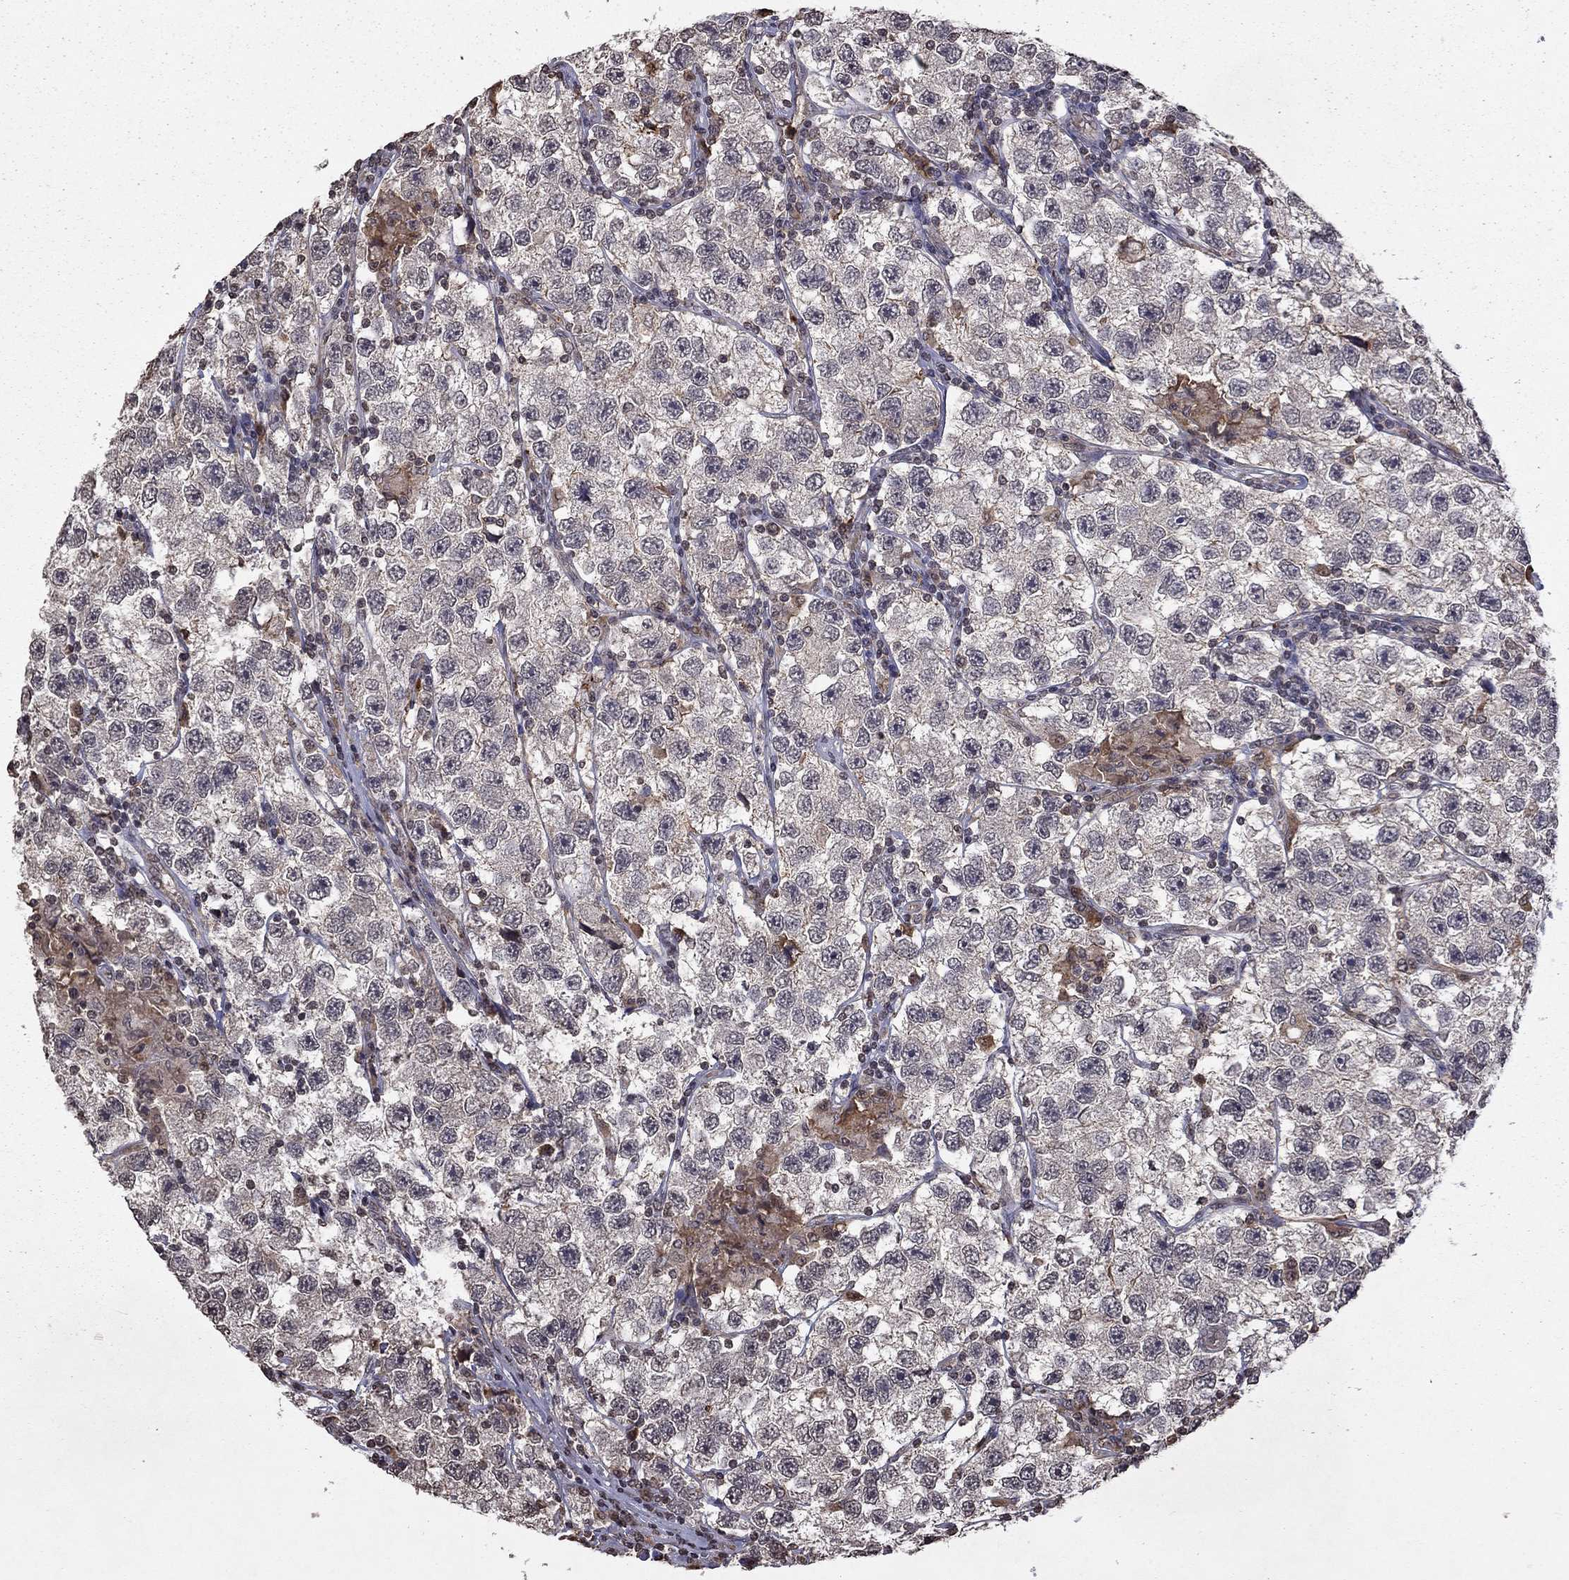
{"staining": {"intensity": "negative", "quantity": "none", "location": "none"}, "tissue": "testis cancer", "cell_type": "Tumor cells", "image_type": "cancer", "snomed": [{"axis": "morphology", "description": "Seminoma, NOS"}, {"axis": "topography", "description": "Testis"}], "caption": "Human seminoma (testis) stained for a protein using immunohistochemistry reveals no staining in tumor cells.", "gene": "NLGN1", "patient": {"sex": "male", "age": 26}}